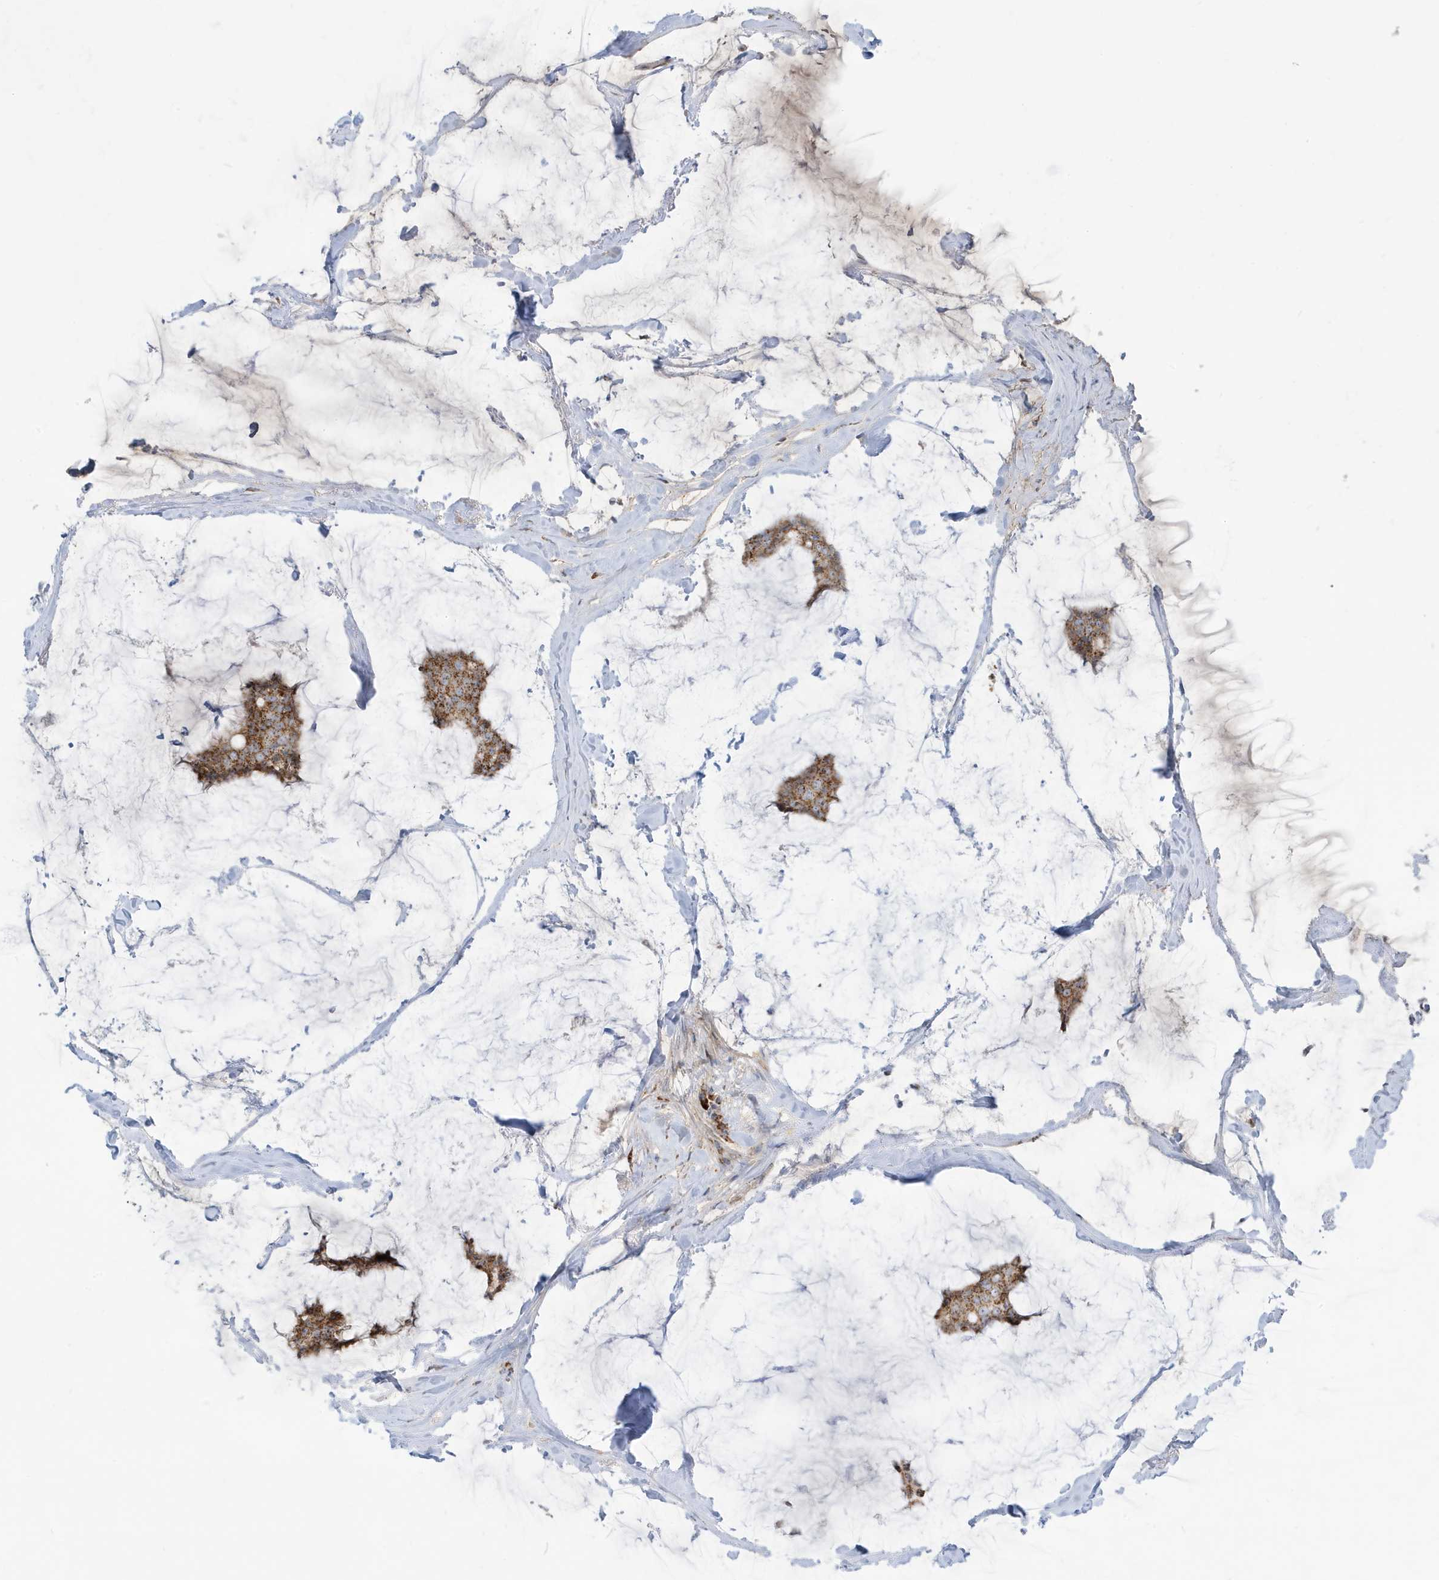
{"staining": {"intensity": "moderate", "quantity": ">75%", "location": "cytoplasmic/membranous"}, "tissue": "breast cancer", "cell_type": "Tumor cells", "image_type": "cancer", "snomed": [{"axis": "morphology", "description": "Duct carcinoma"}, {"axis": "topography", "description": "Breast"}], "caption": "Human breast invasive ductal carcinoma stained with a brown dye exhibits moderate cytoplasmic/membranous positive staining in approximately >75% of tumor cells.", "gene": "IFT57", "patient": {"sex": "female", "age": 93}}